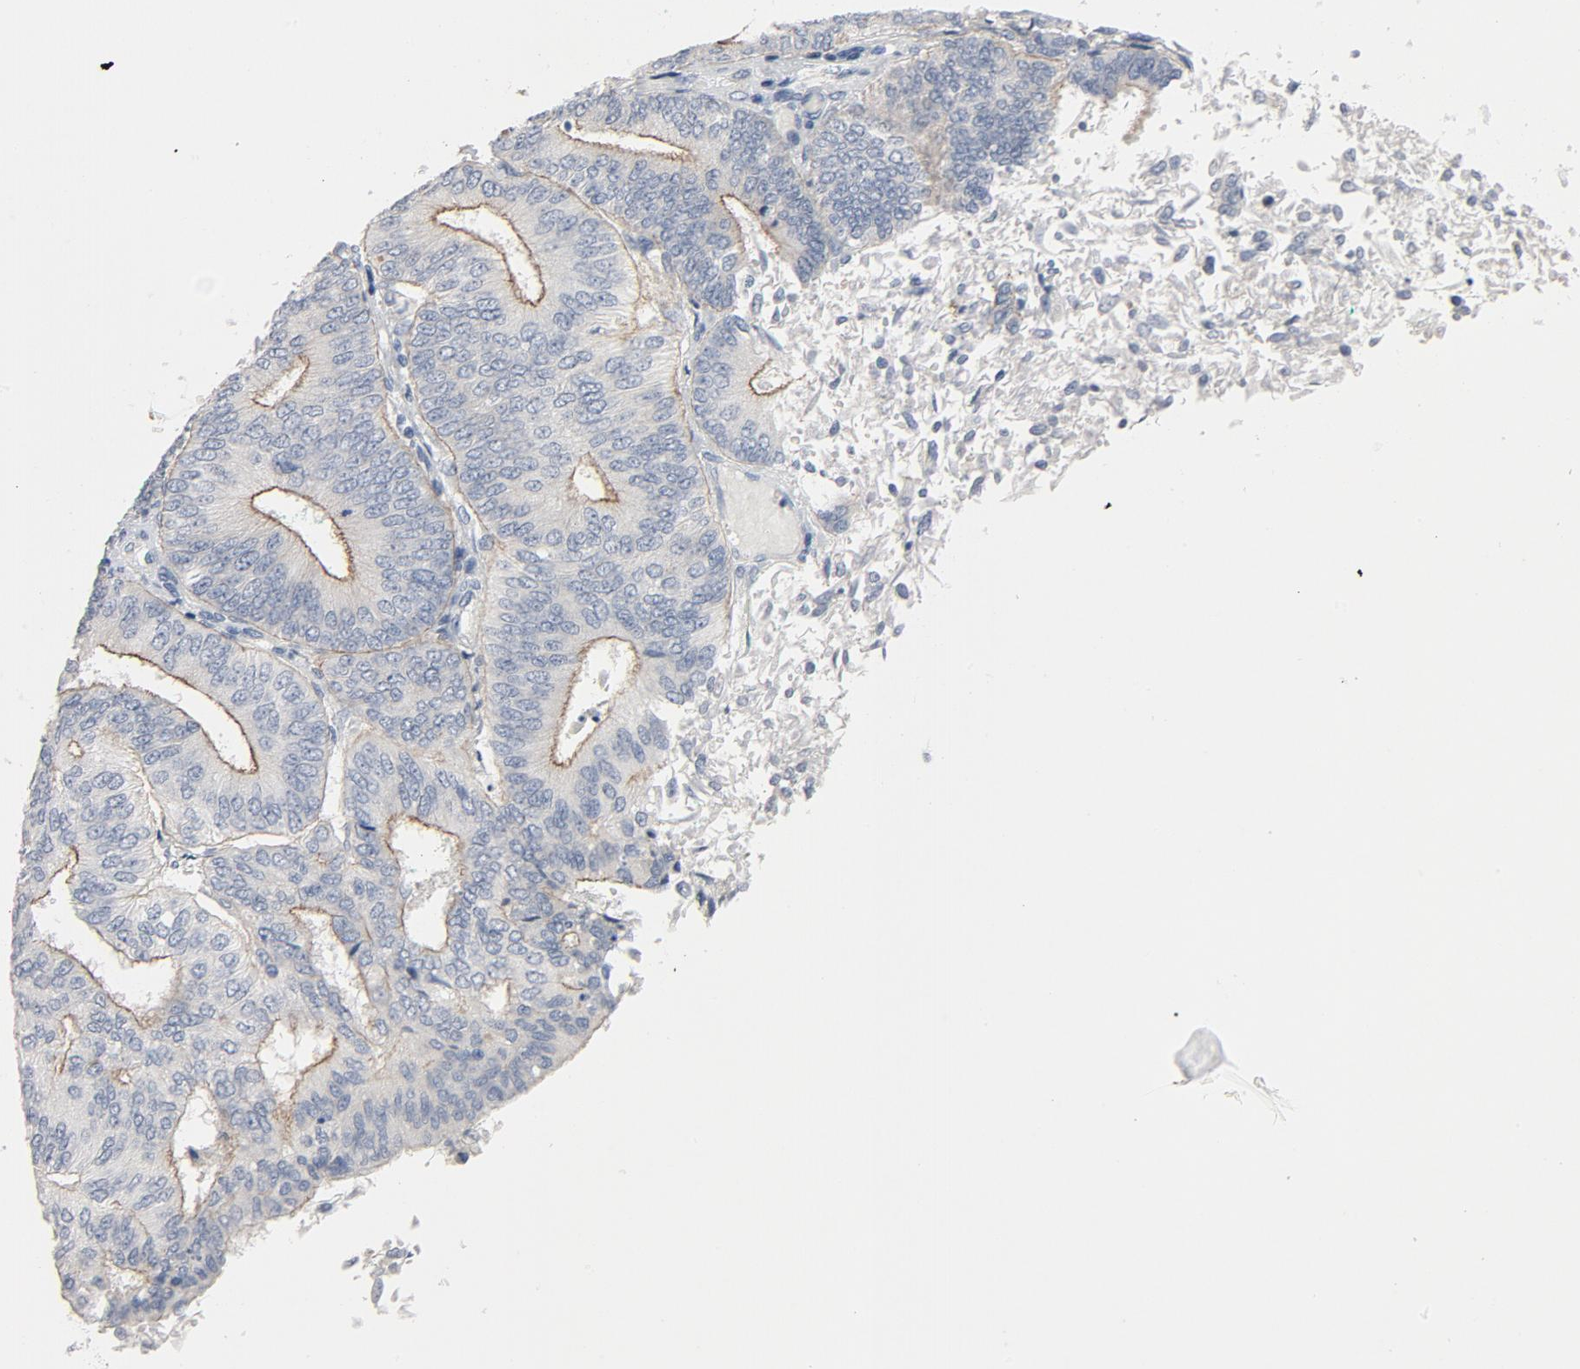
{"staining": {"intensity": "moderate", "quantity": ">75%", "location": "cytoplasmic/membranous"}, "tissue": "endometrial cancer", "cell_type": "Tumor cells", "image_type": "cancer", "snomed": [{"axis": "morphology", "description": "Adenocarcinoma, NOS"}, {"axis": "topography", "description": "Endometrium"}], "caption": "The photomicrograph shows immunohistochemical staining of endometrial cancer (adenocarcinoma). There is moderate cytoplasmic/membranous positivity is seen in approximately >75% of tumor cells.", "gene": "ZCCHC13", "patient": {"sex": "female", "age": 55}}